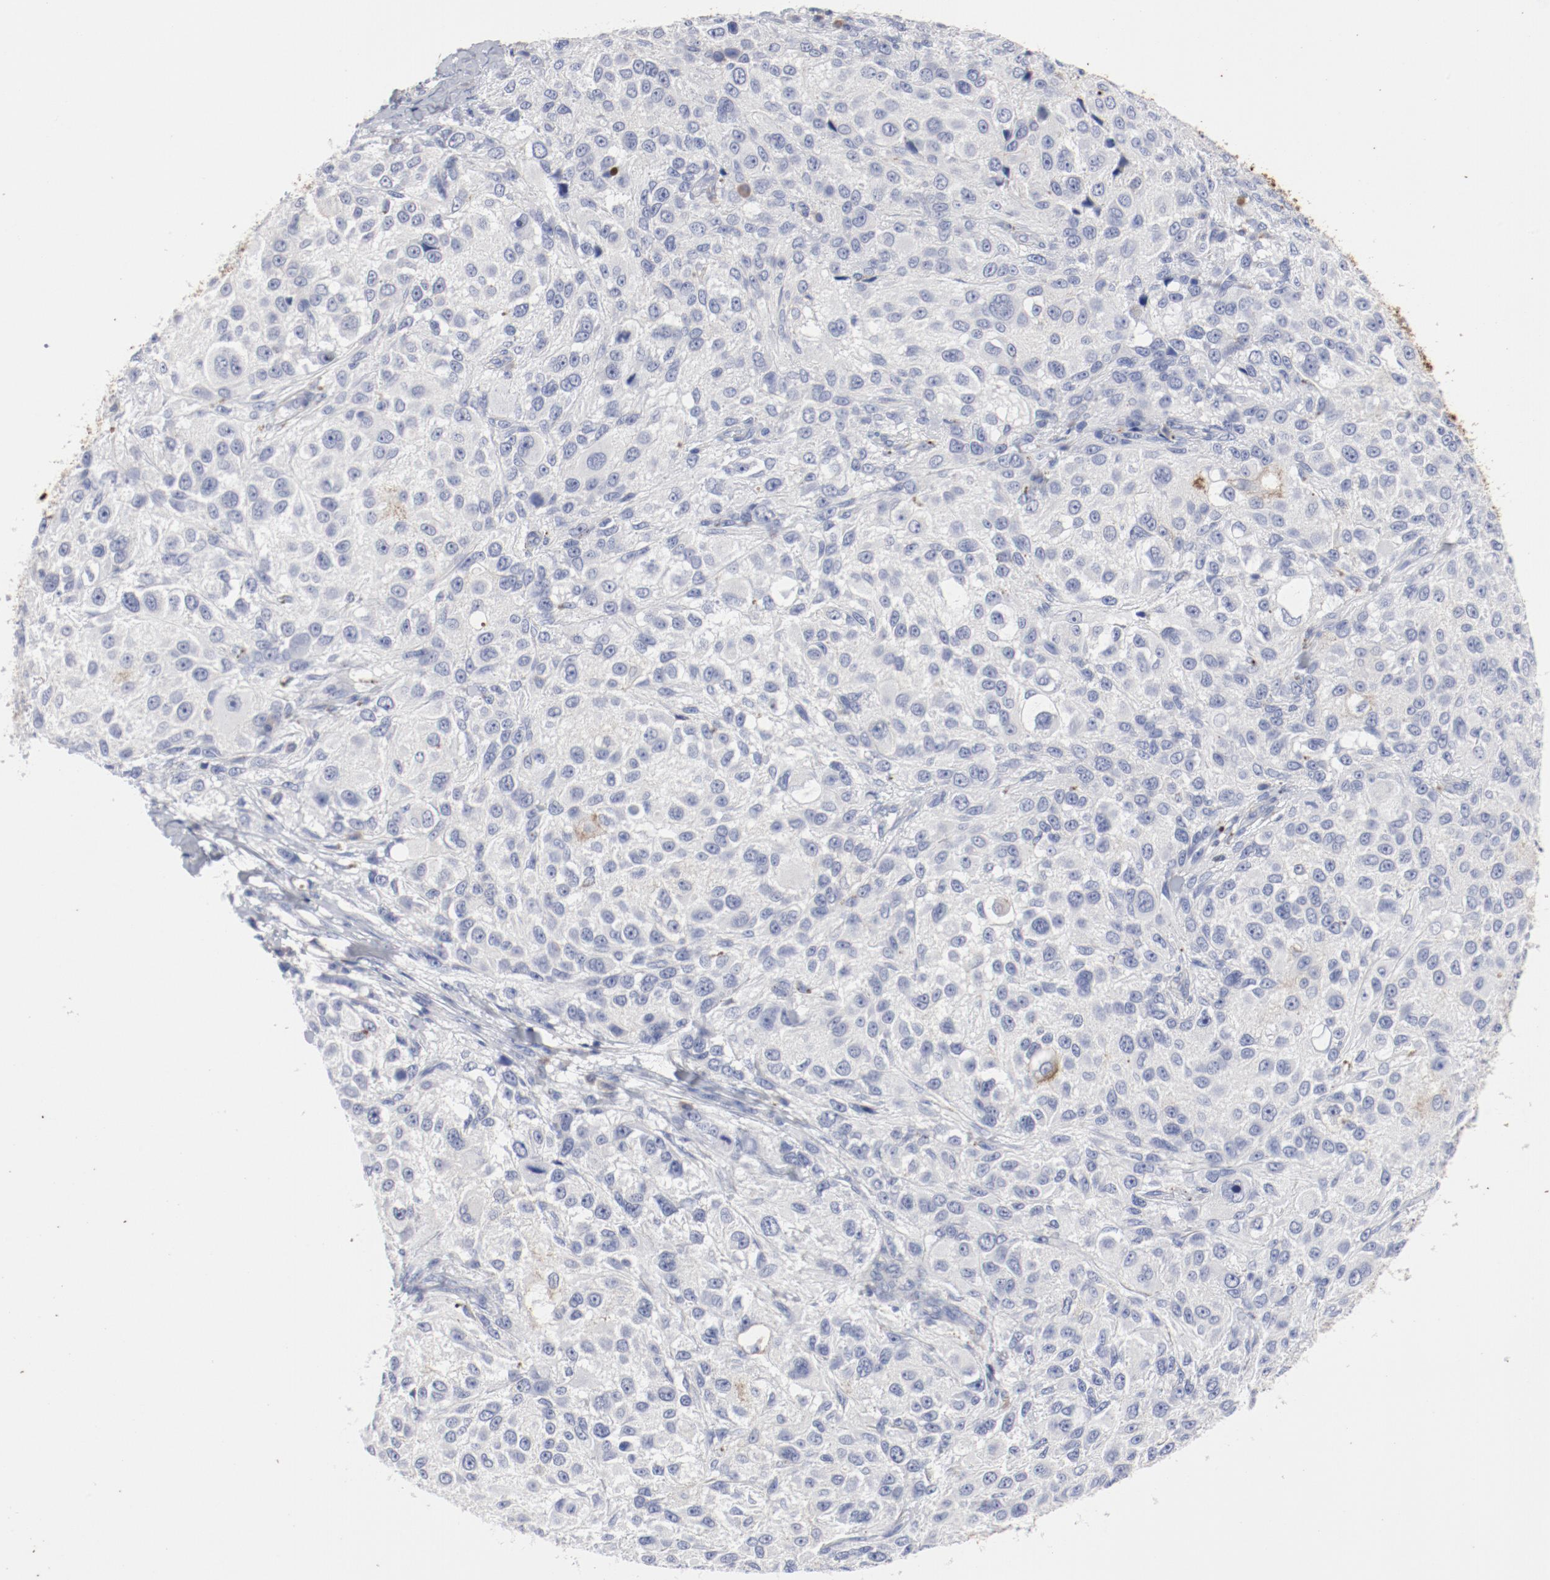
{"staining": {"intensity": "negative", "quantity": "none", "location": "none"}, "tissue": "melanoma", "cell_type": "Tumor cells", "image_type": "cancer", "snomed": [{"axis": "morphology", "description": "Necrosis, NOS"}, {"axis": "morphology", "description": "Malignant melanoma, NOS"}, {"axis": "topography", "description": "Skin"}], "caption": "Tumor cells are negative for brown protein staining in malignant melanoma.", "gene": "TSPAN6", "patient": {"sex": "female", "age": 87}}